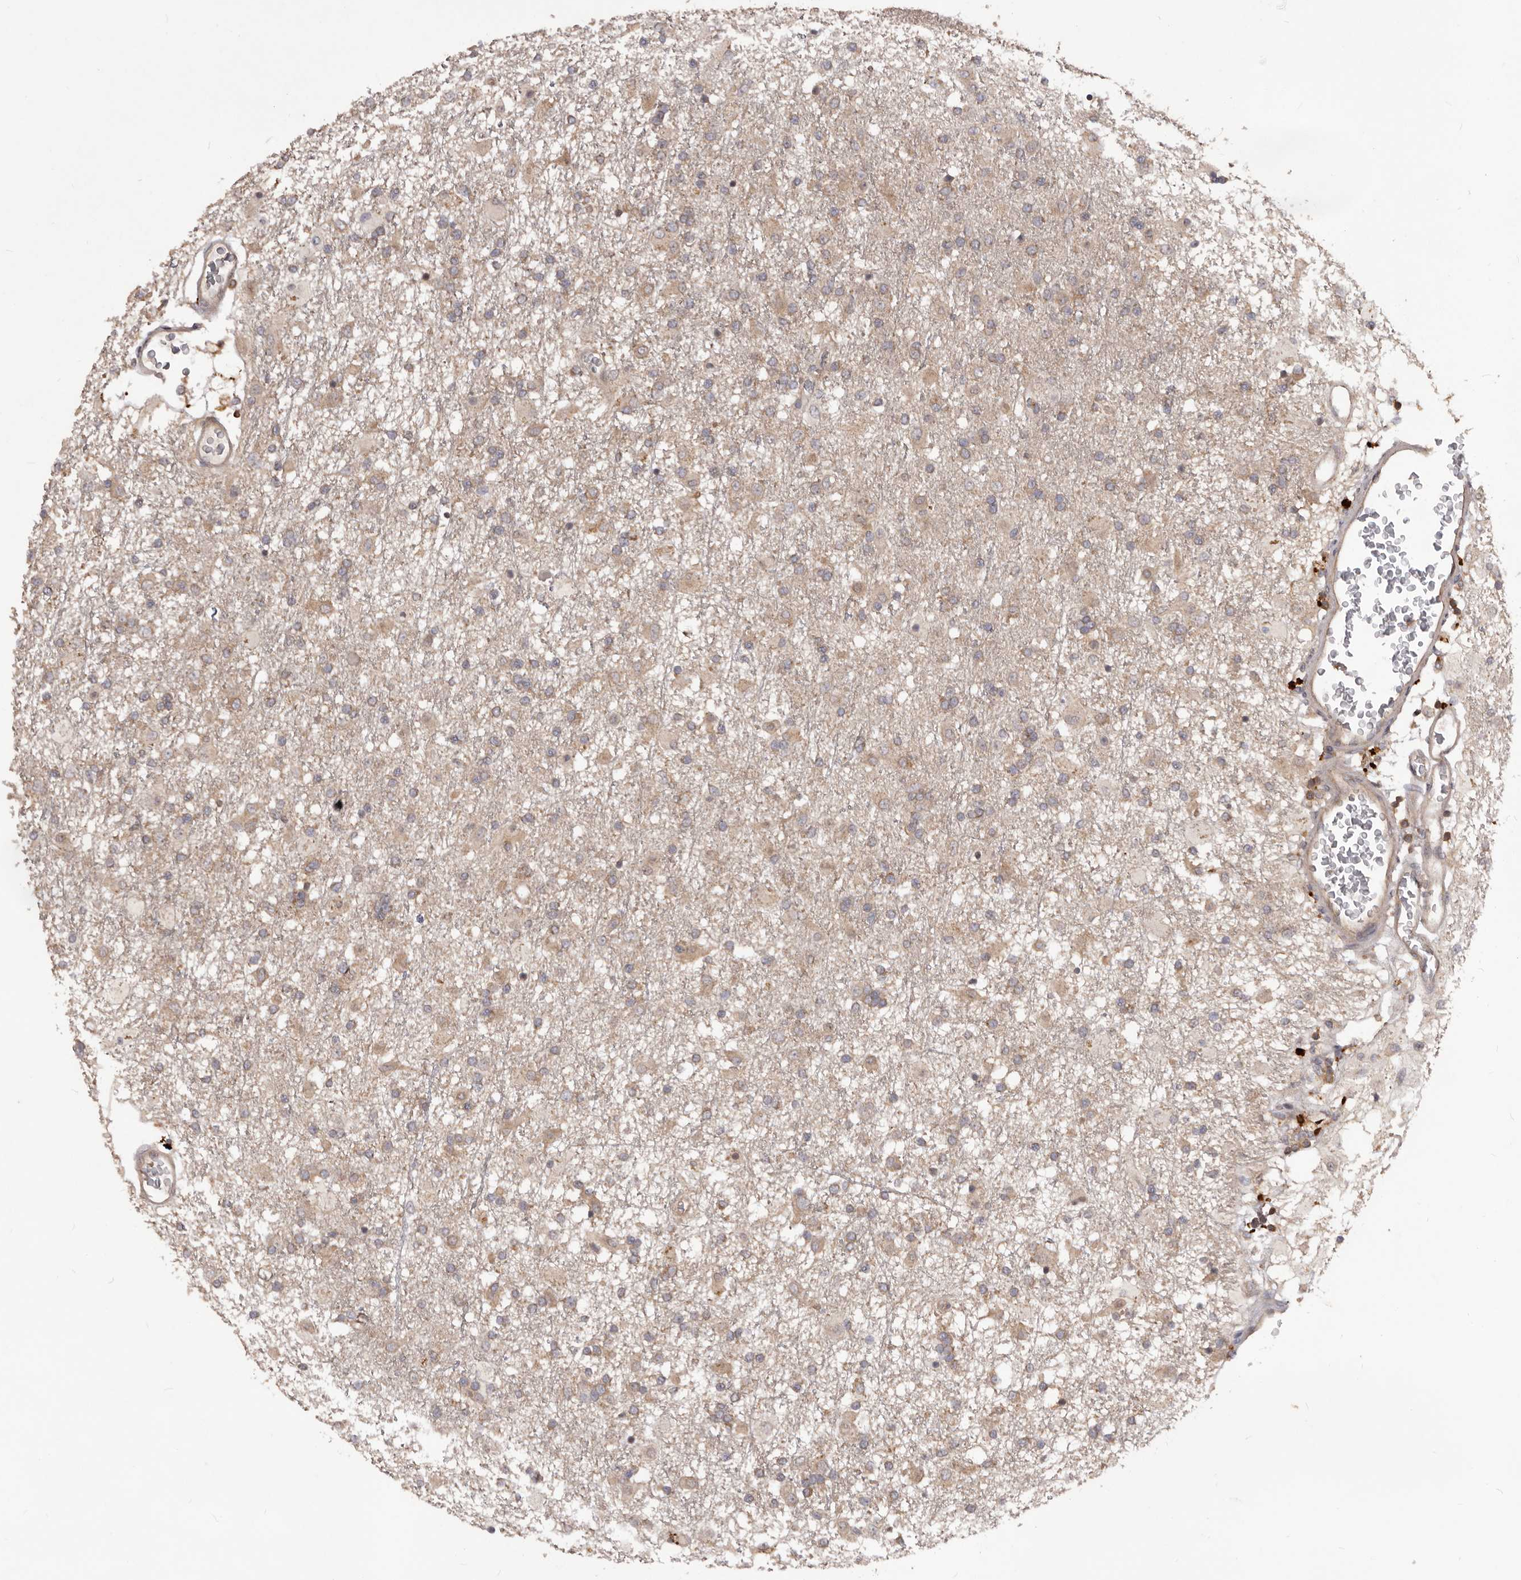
{"staining": {"intensity": "weak", "quantity": ">75%", "location": "cytoplasmic/membranous"}, "tissue": "glioma", "cell_type": "Tumor cells", "image_type": "cancer", "snomed": [{"axis": "morphology", "description": "Glioma, malignant, Low grade"}, {"axis": "topography", "description": "Brain"}], "caption": "Immunohistochemical staining of human glioma shows weak cytoplasmic/membranous protein expression in approximately >75% of tumor cells. The staining is performed using DAB (3,3'-diaminobenzidine) brown chromogen to label protein expression. The nuclei are counter-stained blue using hematoxylin.", "gene": "HBS1L", "patient": {"sex": "male", "age": 65}}